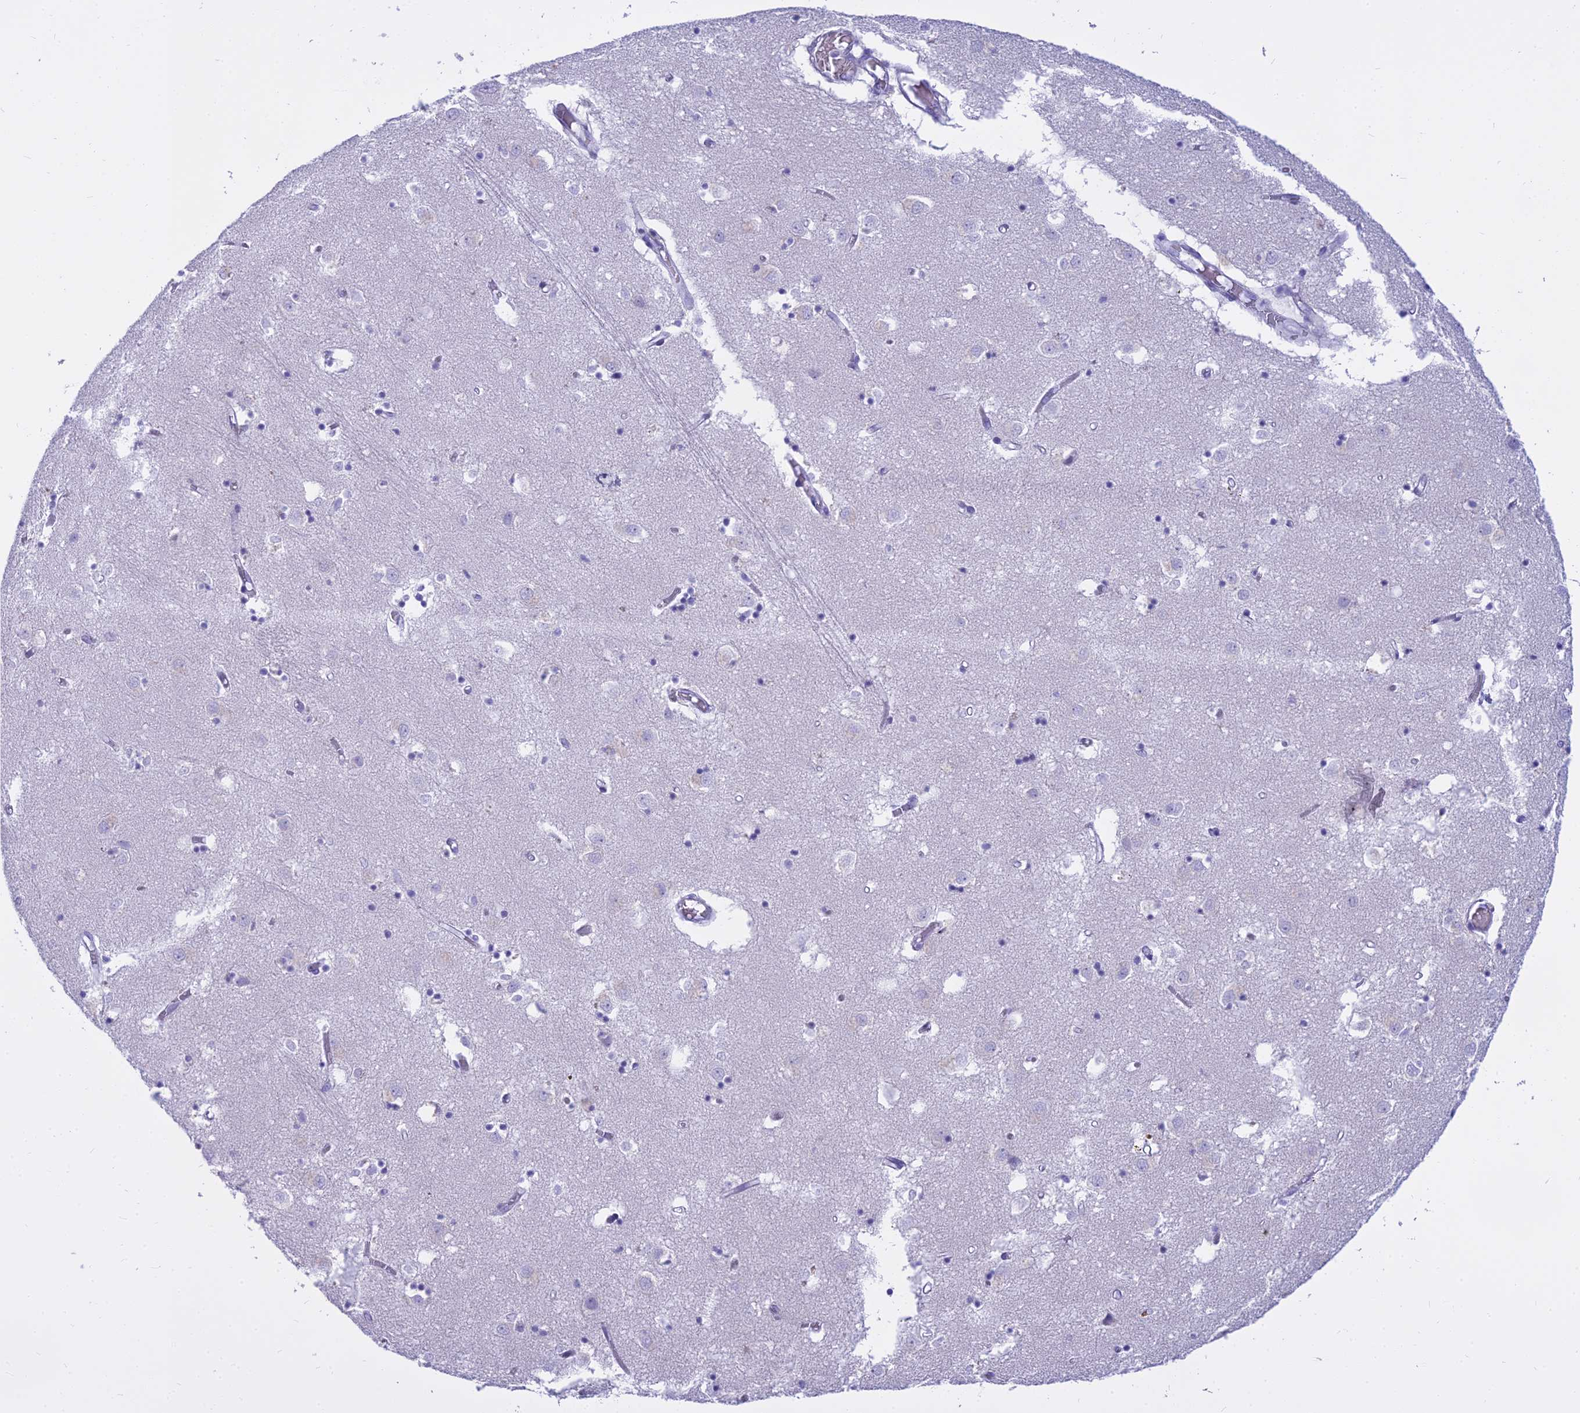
{"staining": {"intensity": "negative", "quantity": "none", "location": "none"}, "tissue": "caudate", "cell_type": "Glial cells", "image_type": "normal", "snomed": [{"axis": "morphology", "description": "Normal tissue, NOS"}, {"axis": "topography", "description": "Lateral ventricle wall"}], "caption": "Caudate was stained to show a protein in brown. There is no significant expression in glial cells. (DAB (3,3'-diaminobenzidine) immunohistochemistry with hematoxylin counter stain).", "gene": "OSTN", "patient": {"sex": "male", "age": 70}}